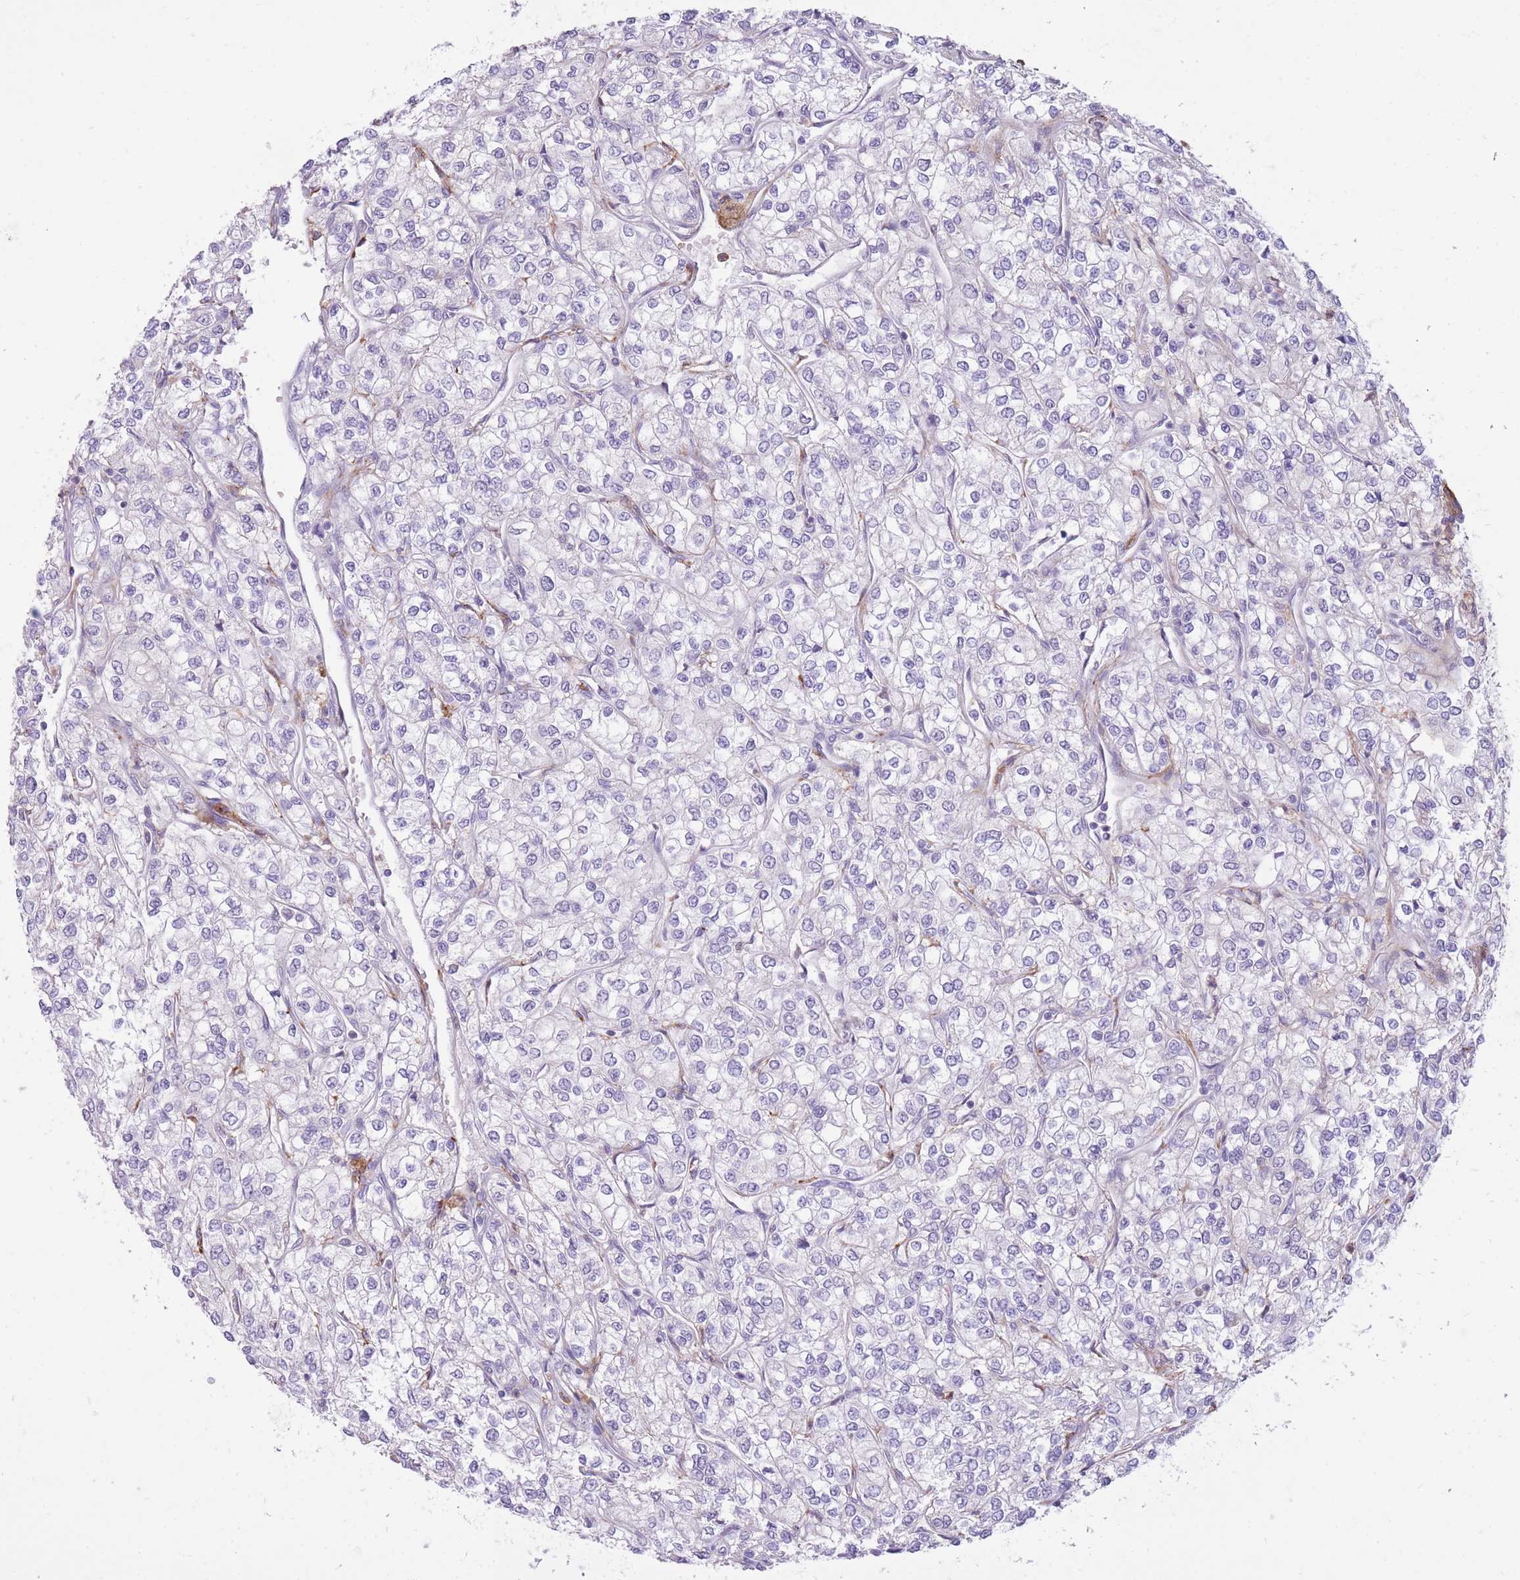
{"staining": {"intensity": "negative", "quantity": "none", "location": "none"}, "tissue": "renal cancer", "cell_type": "Tumor cells", "image_type": "cancer", "snomed": [{"axis": "morphology", "description": "Adenocarcinoma, NOS"}, {"axis": "topography", "description": "Kidney"}], "caption": "IHC of human adenocarcinoma (renal) shows no staining in tumor cells.", "gene": "MEIS3", "patient": {"sex": "male", "age": 80}}